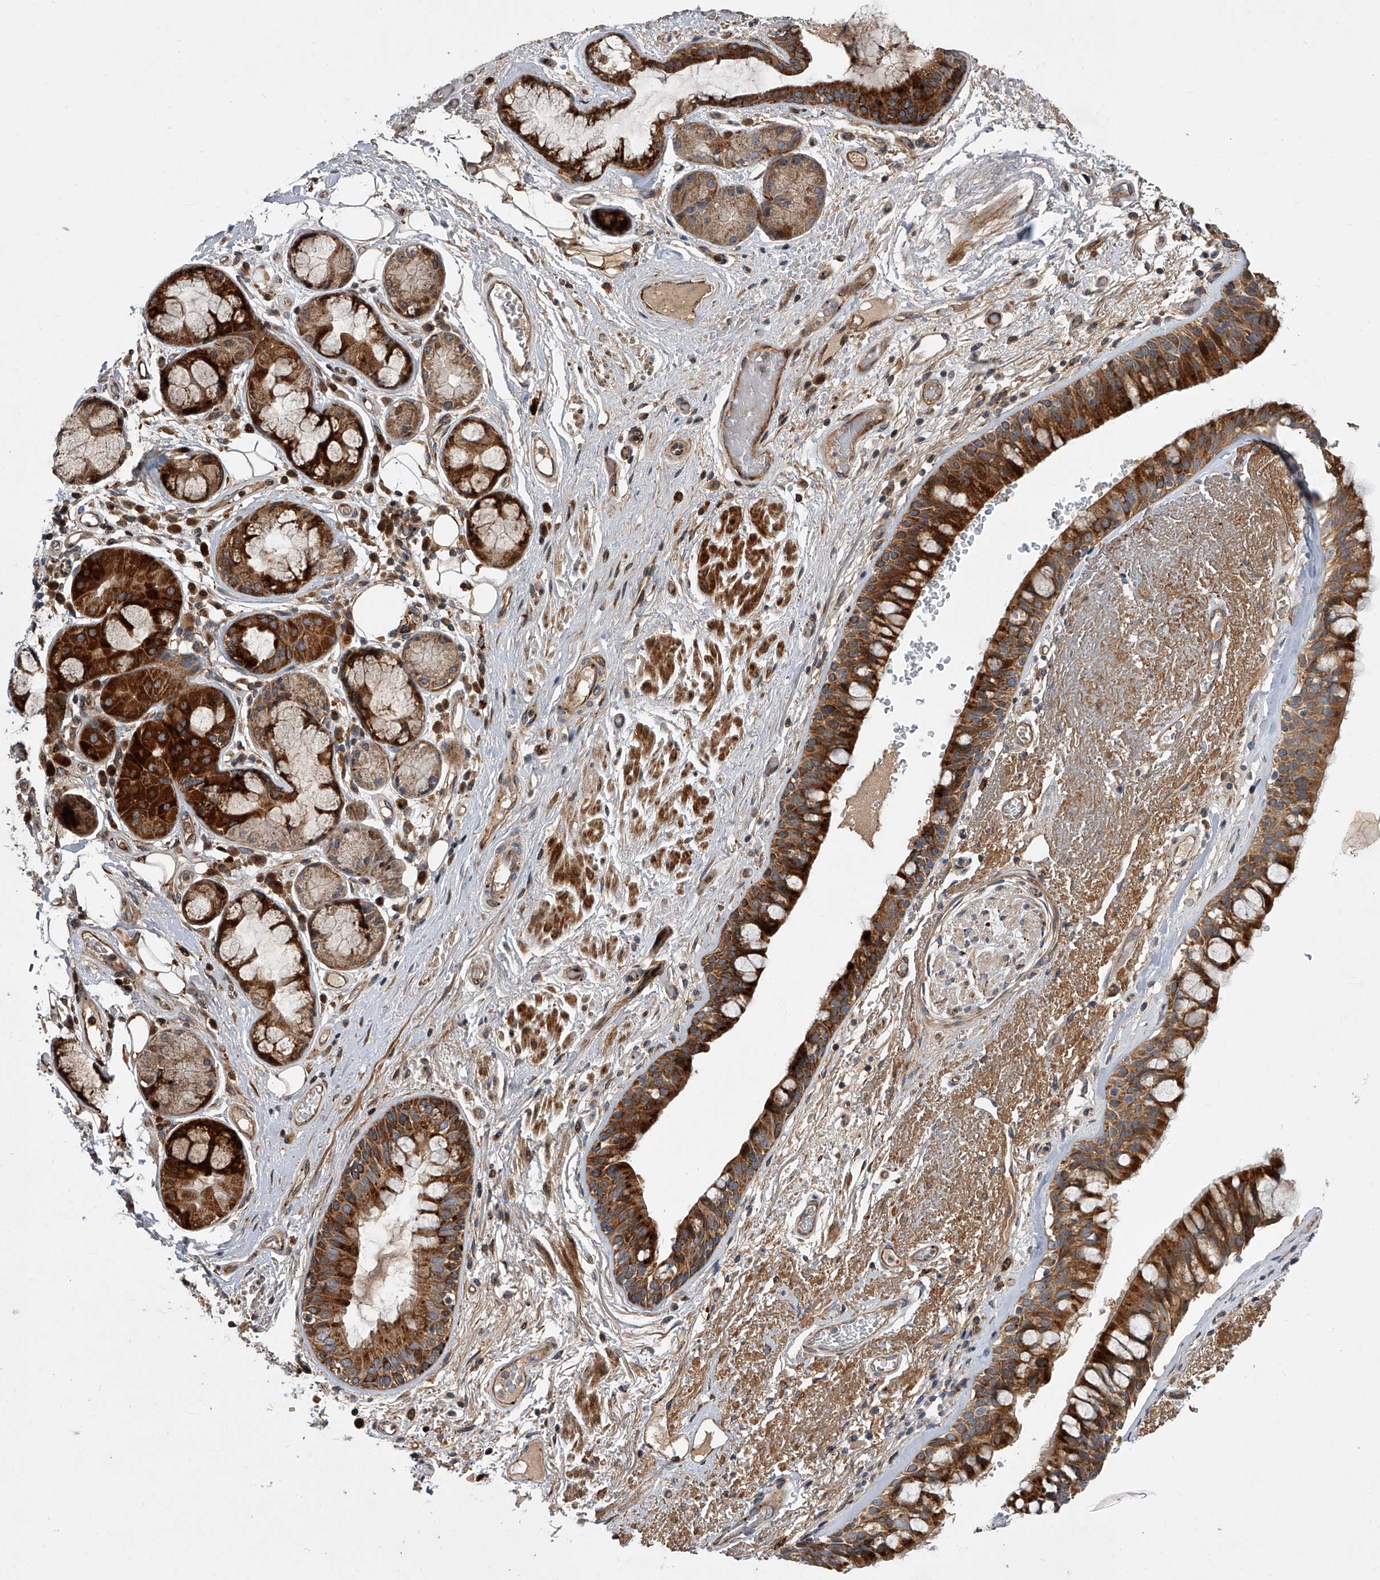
{"staining": {"intensity": "strong", "quantity": ">75%", "location": "cytoplasmic/membranous"}, "tissue": "bronchus", "cell_type": "Respiratory epithelial cells", "image_type": "normal", "snomed": [{"axis": "morphology", "description": "Normal tissue, NOS"}, {"axis": "morphology", "description": "Squamous cell carcinoma, NOS"}, {"axis": "topography", "description": "Lymph node"}, {"axis": "topography", "description": "Bronchus"}, {"axis": "topography", "description": "Lung"}], "caption": "Immunohistochemical staining of benign human bronchus shows strong cytoplasmic/membranous protein expression in approximately >75% of respiratory epithelial cells. (Brightfield microscopy of DAB IHC at high magnification).", "gene": "USP47", "patient": {"sex": "male", "age": 66}}